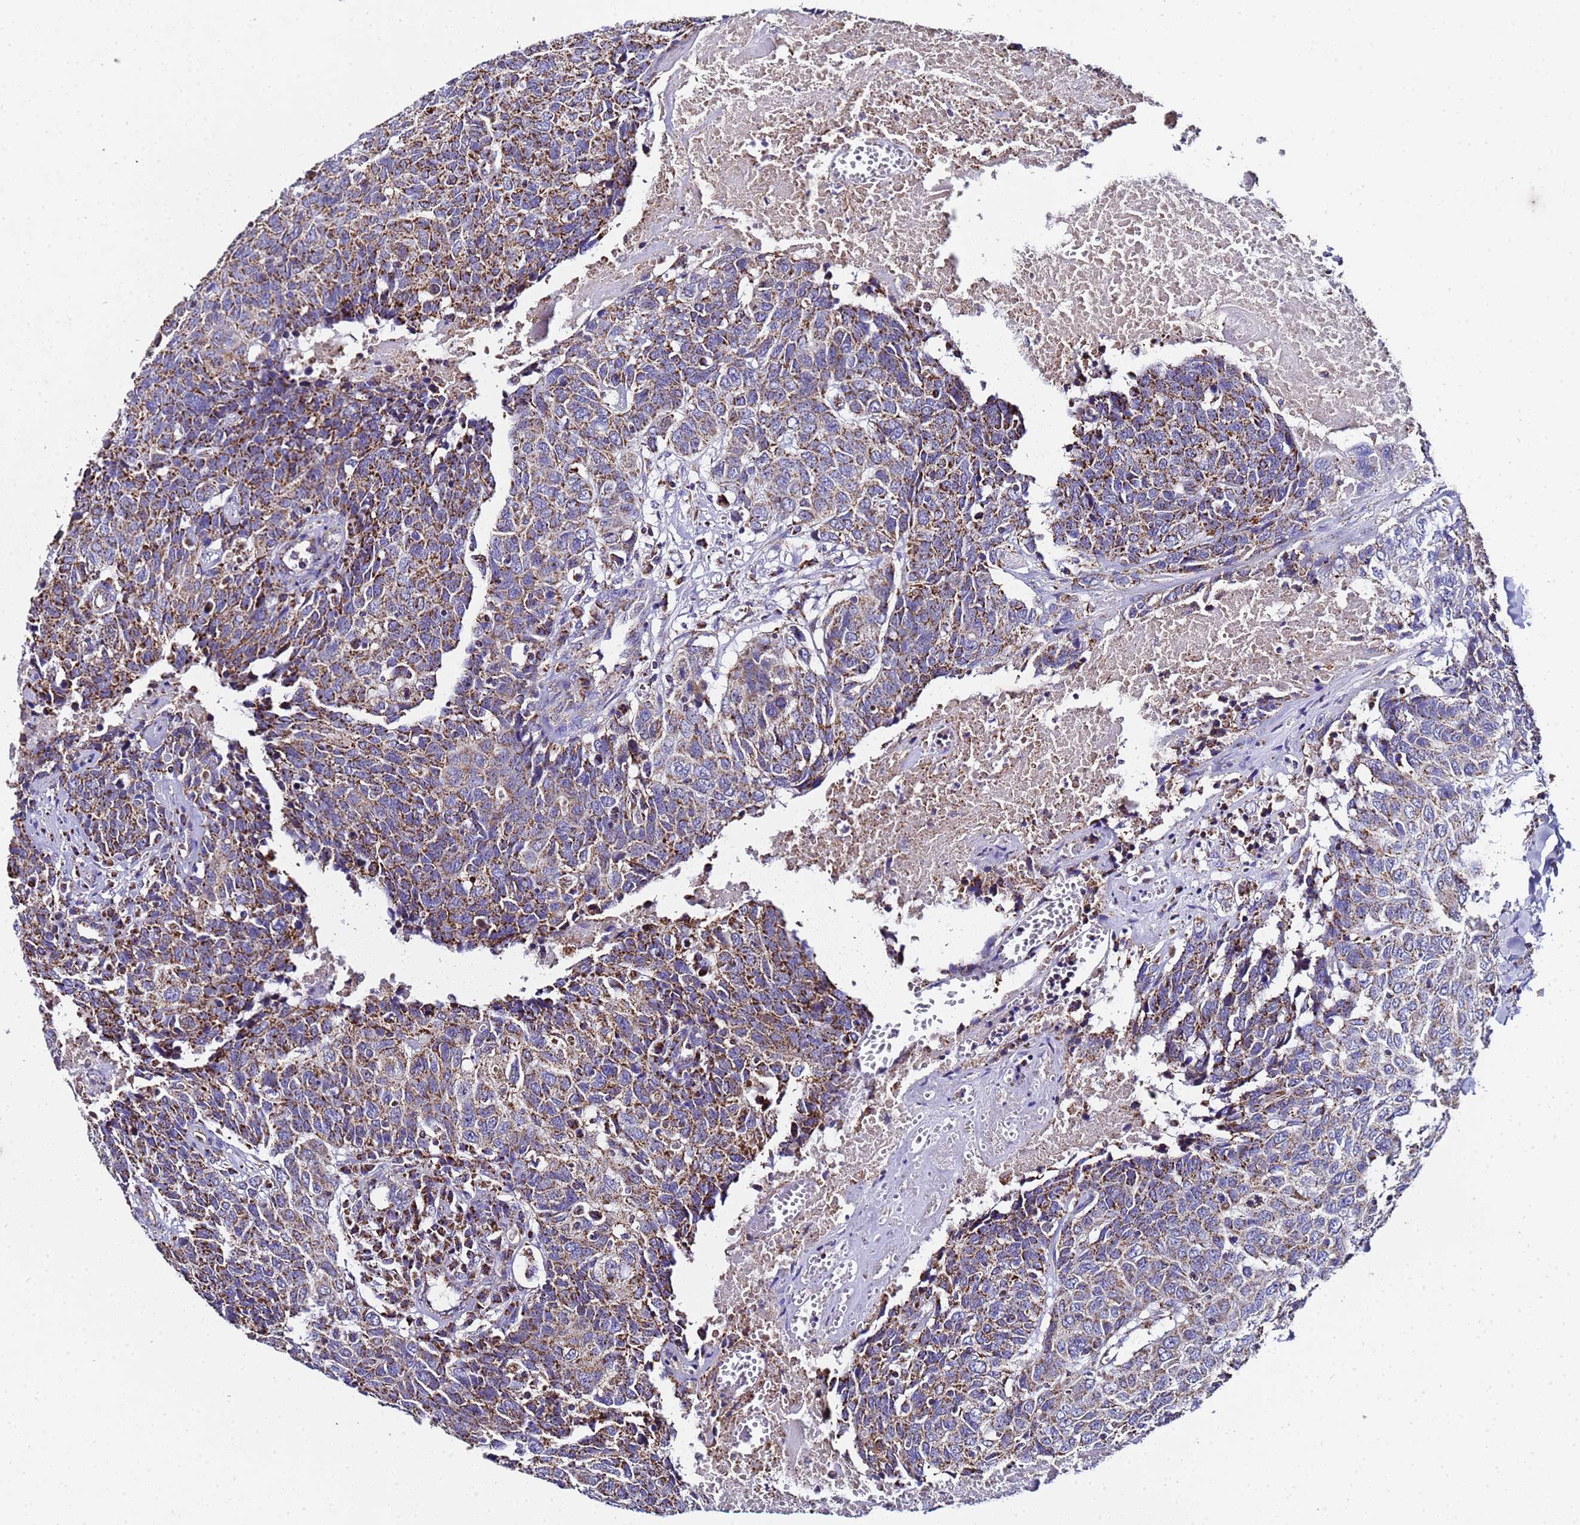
{"staining": {"intensity": "moderate", "quantity": "25%-75%", "location": "cytoplasmic/membranous"}, "tissue": "head and neck cancer", "cell_type": "Tumor cells", "image_type": "cancer", "snomed": [{"axis": "morphology", "description": "Squamous cell carcinoma, NOS"}, {"axis": "topography", "description": "Head-Neck"}], "caption": "Human head and neck cancer stained with a protein marker shows moderate staining in tumor cells.", "gene": "MRPS12", "patient": {"sex": "male", "age": 66}}